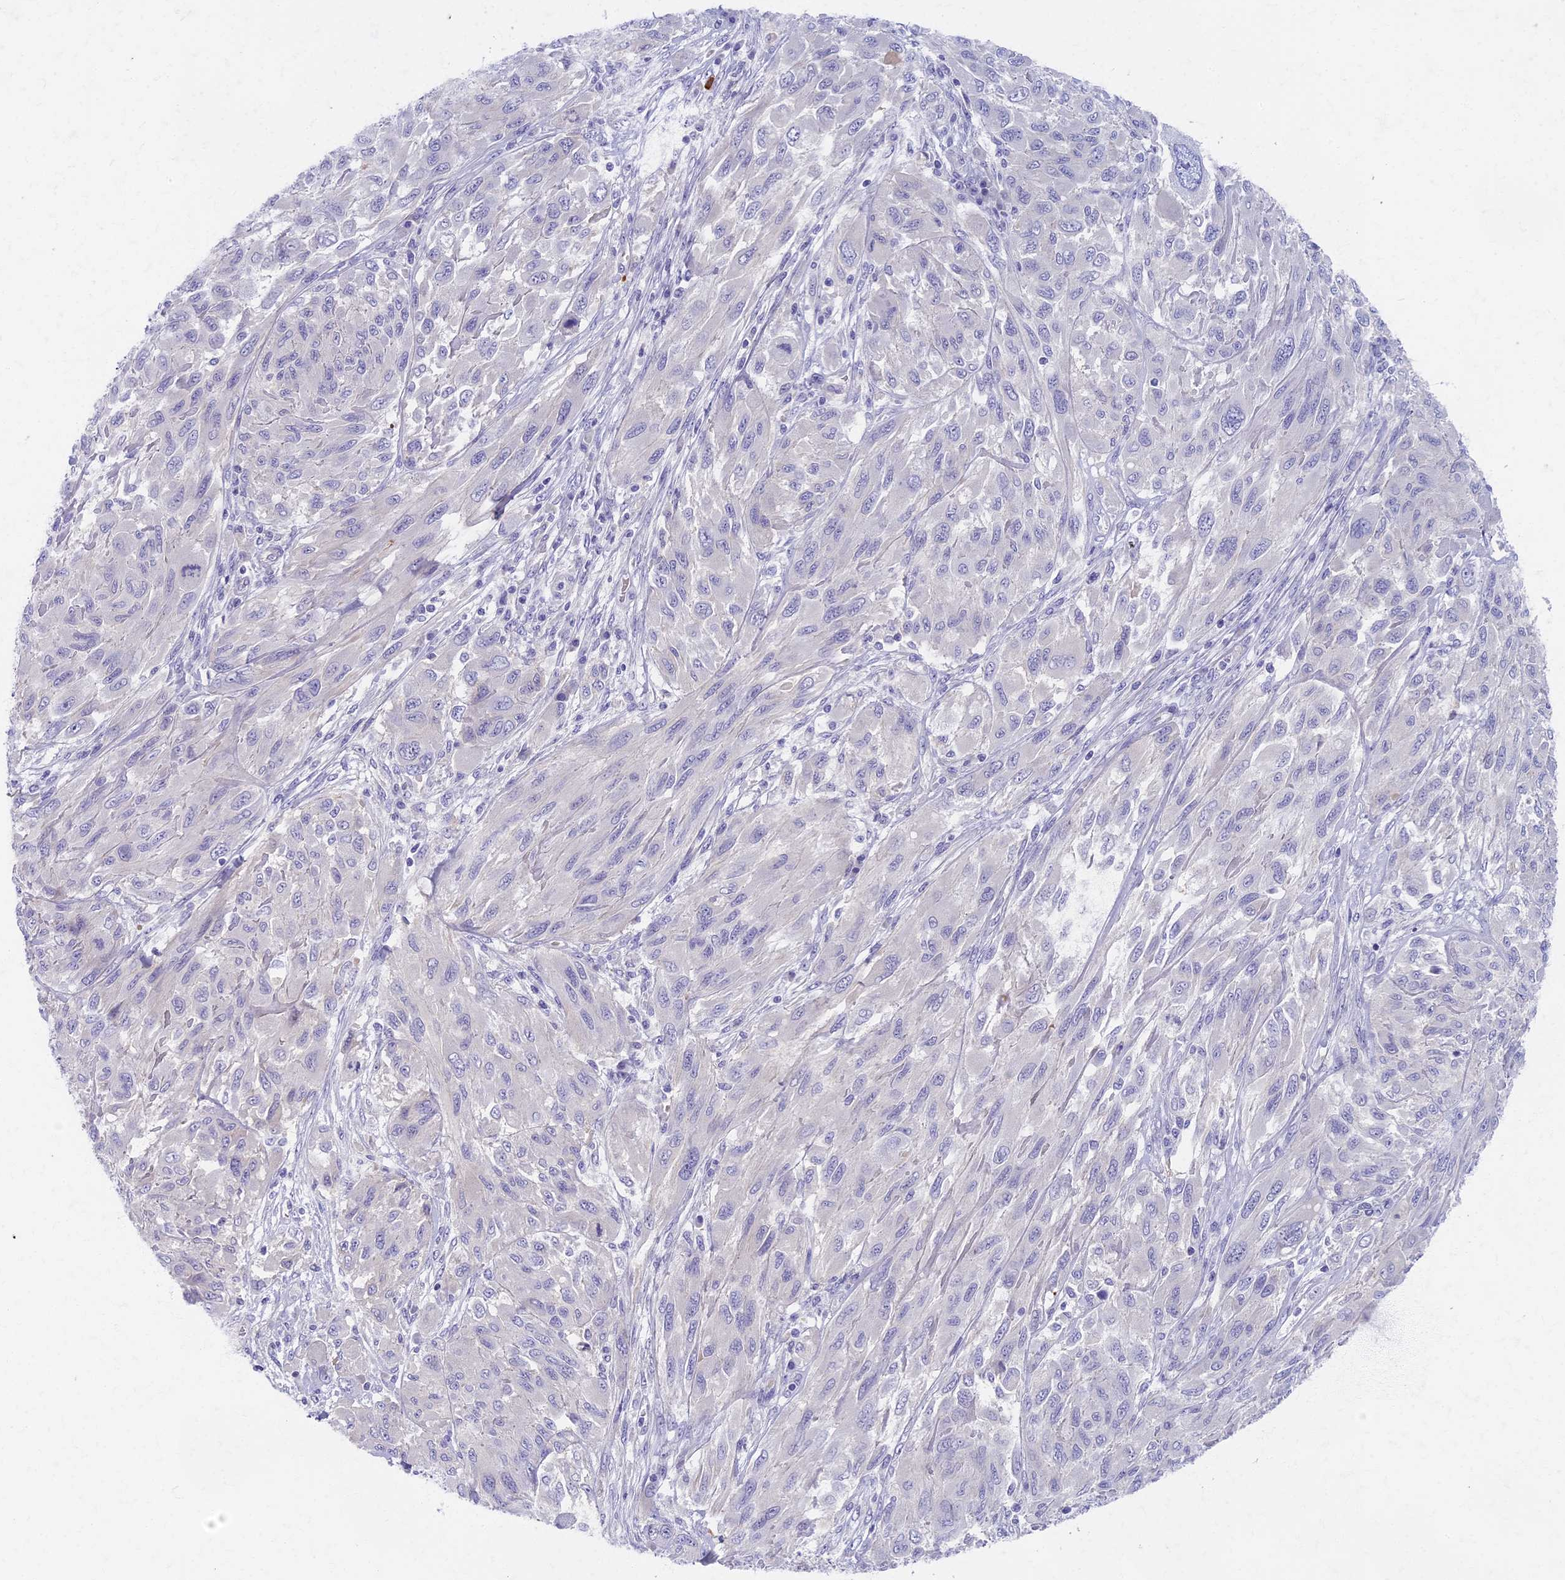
{"staining": {"intensity": "negative", "quantity": "none", "location": "none"}, "tissue": "melanoma", "cell_type": "Tumor cells", "image_type": "cancer", "snomed": [{"axis": "morphology", "description": "Malignant melanoma, NOS"}, {"axis": "topography", "description": "Skin"}], "caption": "A high-resolution photomicrograph shows immunohistochemistry (IHC) staining of malignant melanoma, which reveals no significant staining in tumor cells. Nuclei are stained in blue.", "gene": "AP4E1", "patient": {"sex": "female", "age": 91}}